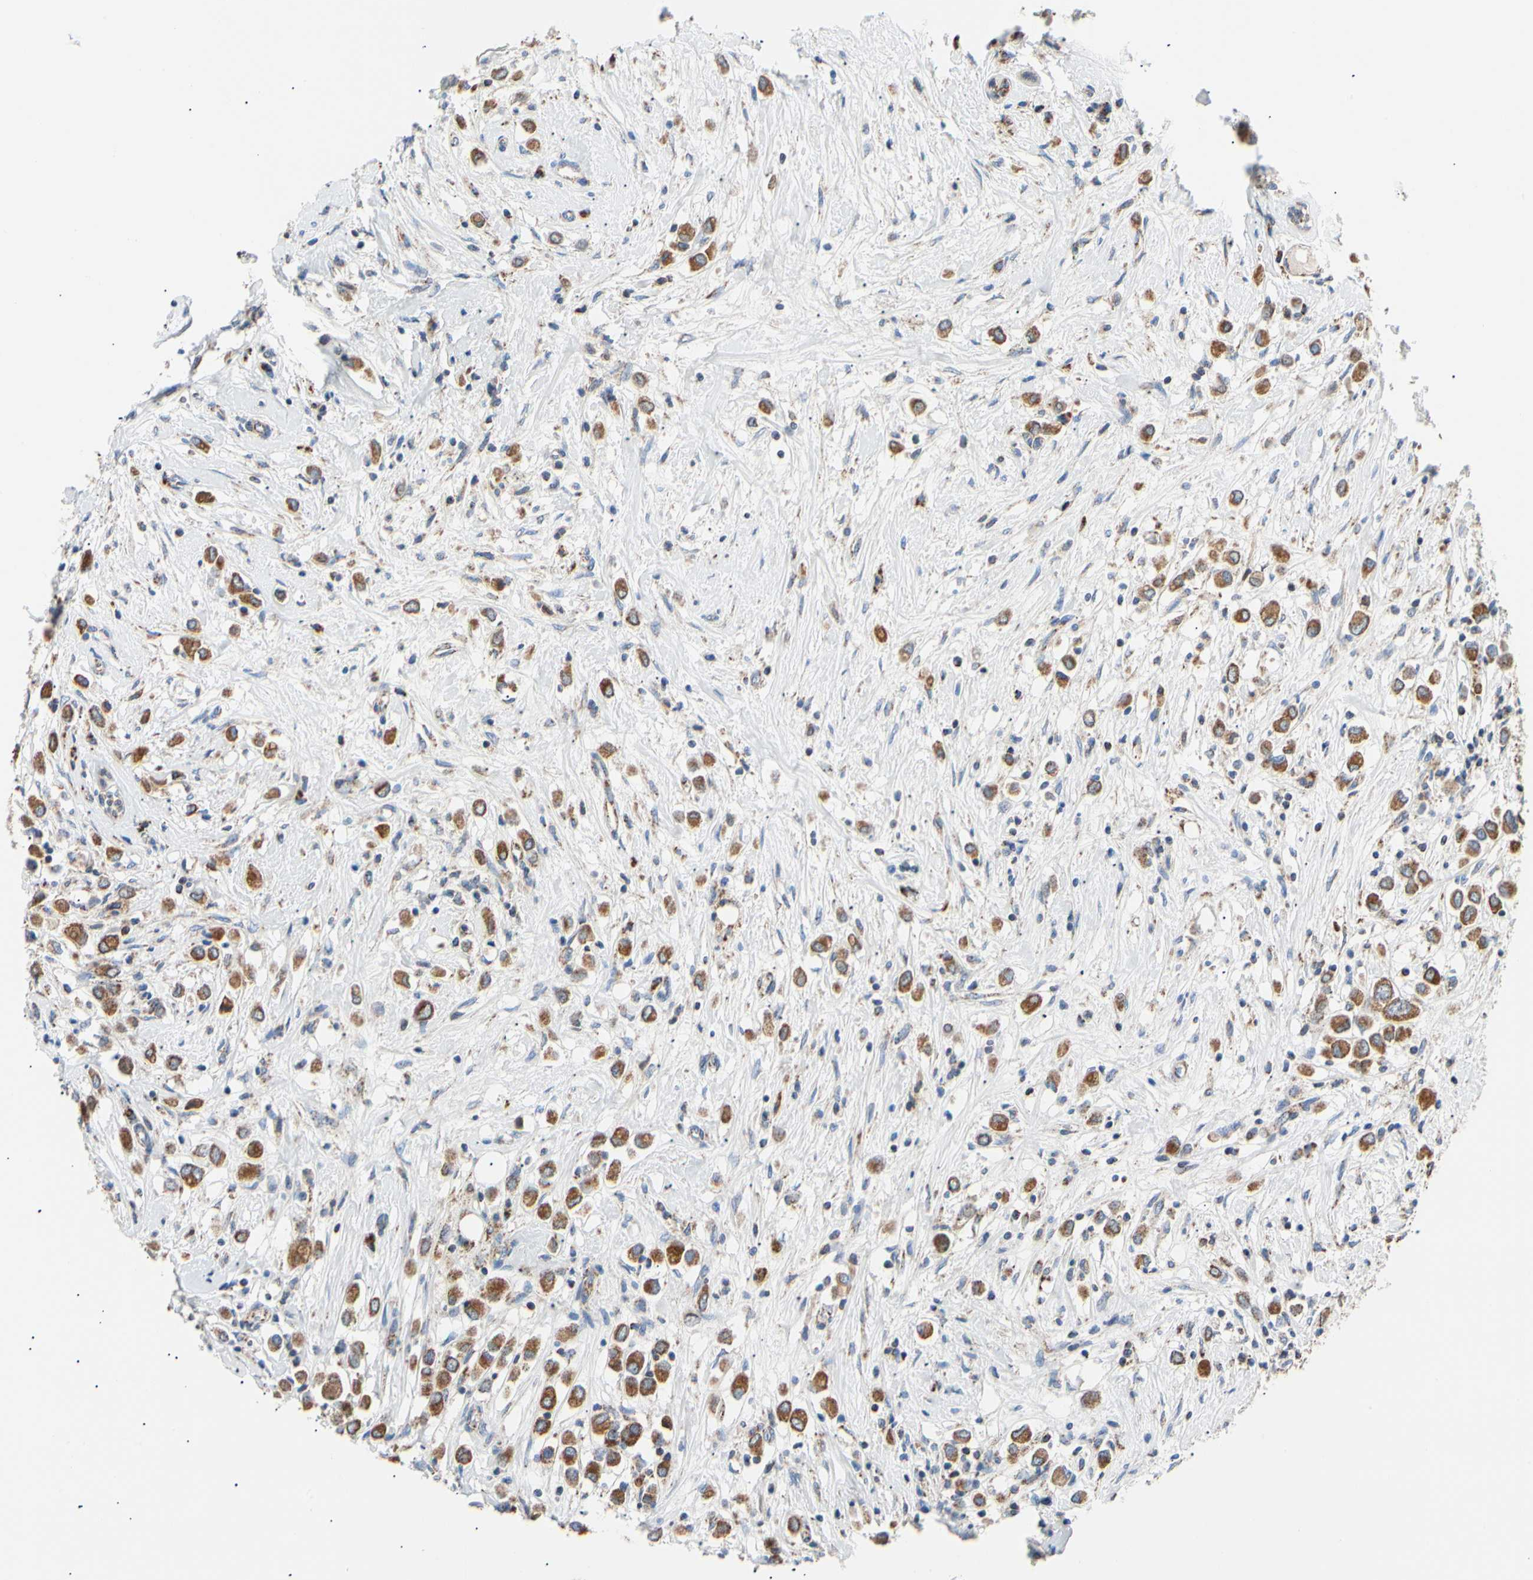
{"staining": {"intensity": "moderate", "quantity": ">75%", "location": "cytoplasmic/membranous"}, "tissue": "breast cancer", "cell_type": "Tumor cells", "image_type": "cancer", "snomed": [{"axis": "morphology", "description": "Duct carcinoma"}, {"axis": "topography", "description": "Breast"}], "caption": "Breast intraductal carcinoma stained with a brown dye demonstrates moderate cytoplasmic/membranous positive expression in about >75% of tumor cells.", "gene": "ACAT1", "patient": {"sex": "female", "age": 61}}